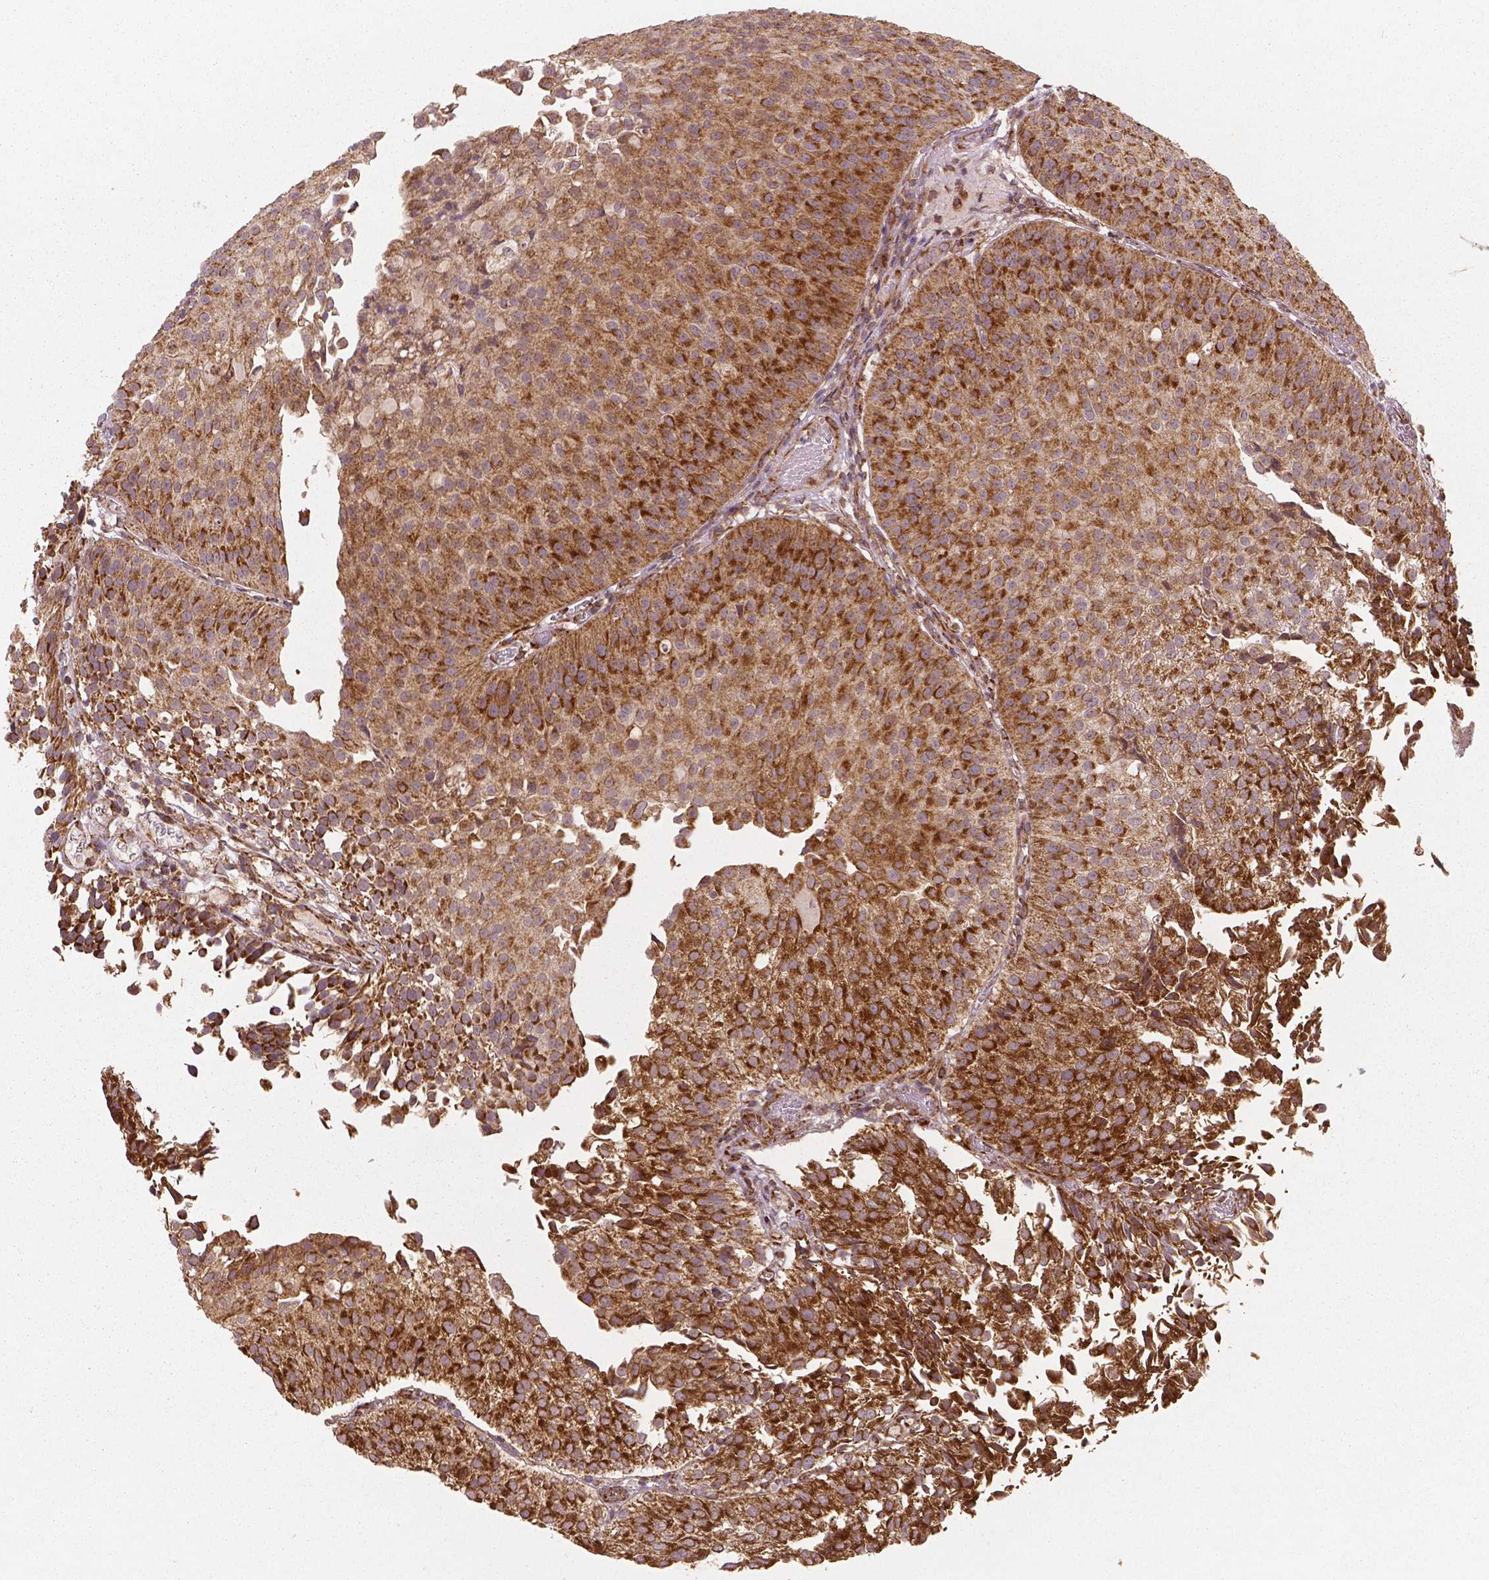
{"staining": {"intensity": "strong", "quantity": ">75%", "location": "cytoplasmic/membranous"}, "tissue": "urothelial cancer", "cell_type": "Tumor cells", "image_type": "cancer", "snomed": [{"axis": "morphology", "description": "Urothelial carcinoma, Low grade"}, {"axis": "topography", "description": "Urinary bladder"}], "caption": "Tumor cells demonstrate high levels of strong cytoplasmic/membranous positivity in about >75% of cells in urothelial cancer.", "gene": "PGAM5", "patient": {"sex": "male", "age": 80}}